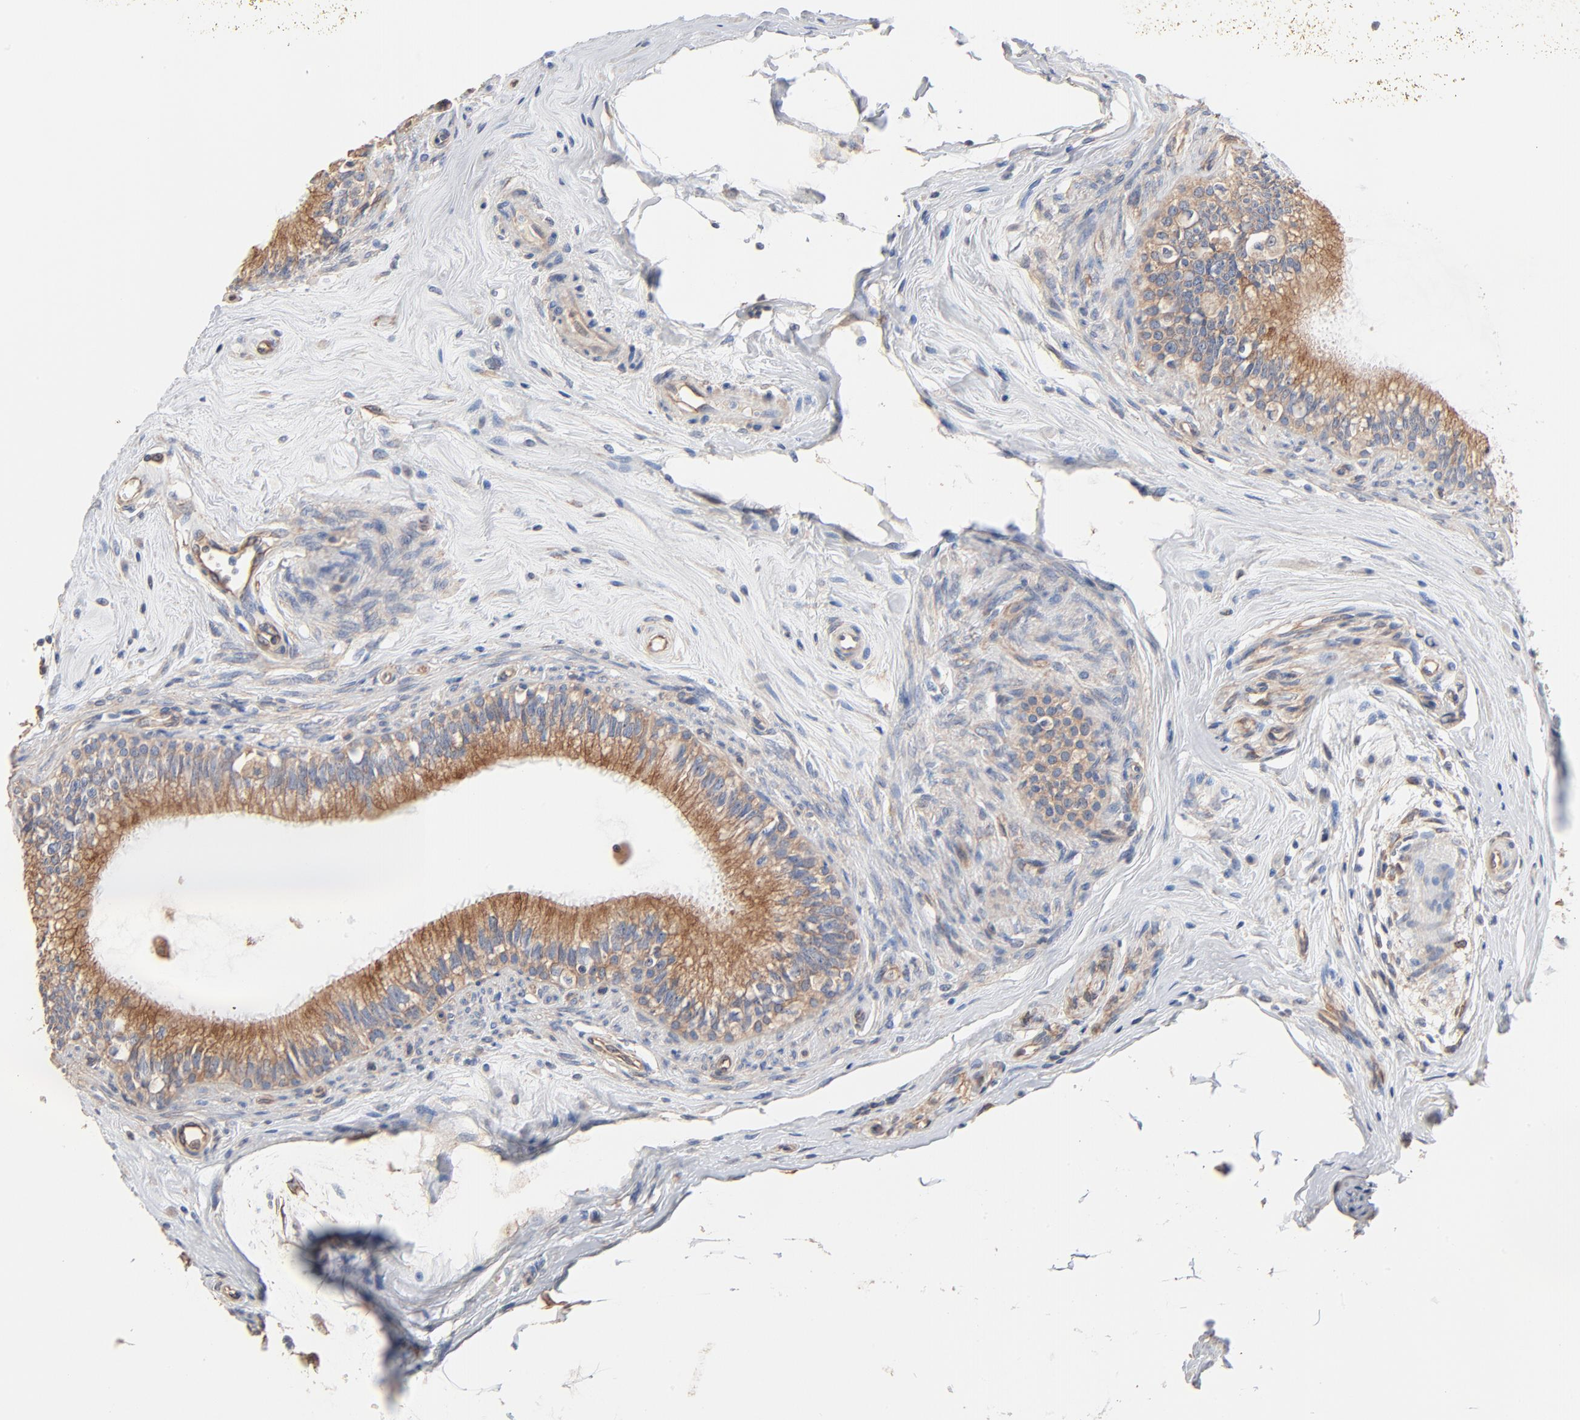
{"staining": {"intensity": "moderate", "quantity": ">75%", "location": "cytoplasmic/membranous"}, "tissue": "epididymis", "cell_type": "Glandular cells", "image_type": "normal", "snomed": [{"axis": "morphology", "description": "Normal tissue, NOS"}, {"axis": "morphology", "description": "Inflammation, NOS"}, {"axis": "topography", "description": "Epididymis"}], "caption": "Moderate cytoplasmic/membranous positivity for a protein is seen in about >75% of glandular cells of unremarkable epididymis using IHC.", "gene": "ABCD4", "patient": {"sex": "male", "age": 84}}